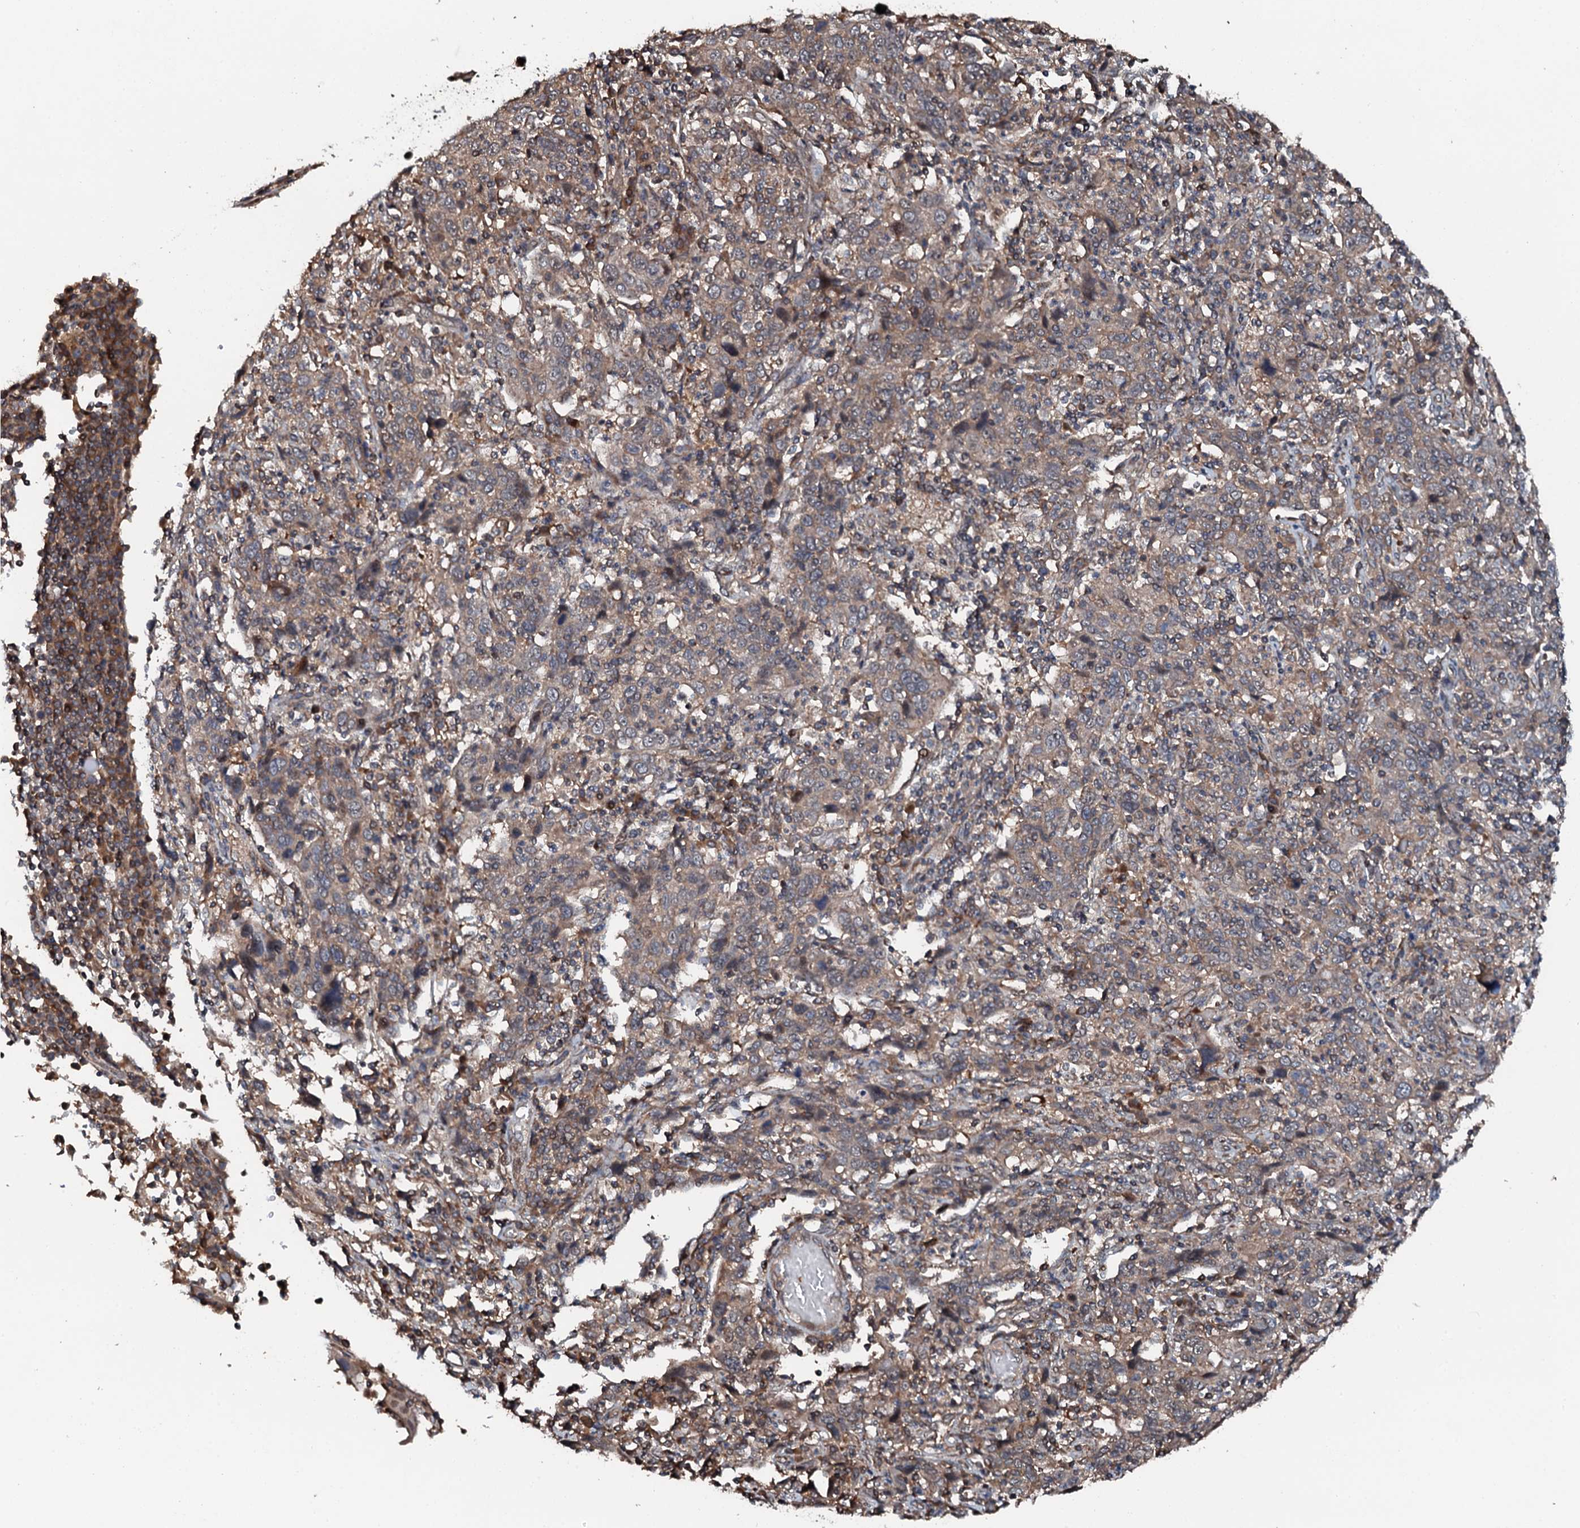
{"staining": {"intensity": "weak", "quantity": "<25%", "location": "cytoplasmic/membranous"}, "tissue": "cervical cancer", "cell_type": "Tumor cells", "image_type": "cancer", "snomed": [{"axis": "morphology", "description": "Squamous cell carcinoma, NOS"}, {"axis": "topography", "description": "Cervix"}], "caption": "Immunohistochemistry (IHC) histopathology image of human cervical squamous cell carcinoma stained for a protein (brown), which exhibits no positivity in tumor cells.", "gene": "FLYWCH1", "patient": {"sex": "female", "age": 46}}